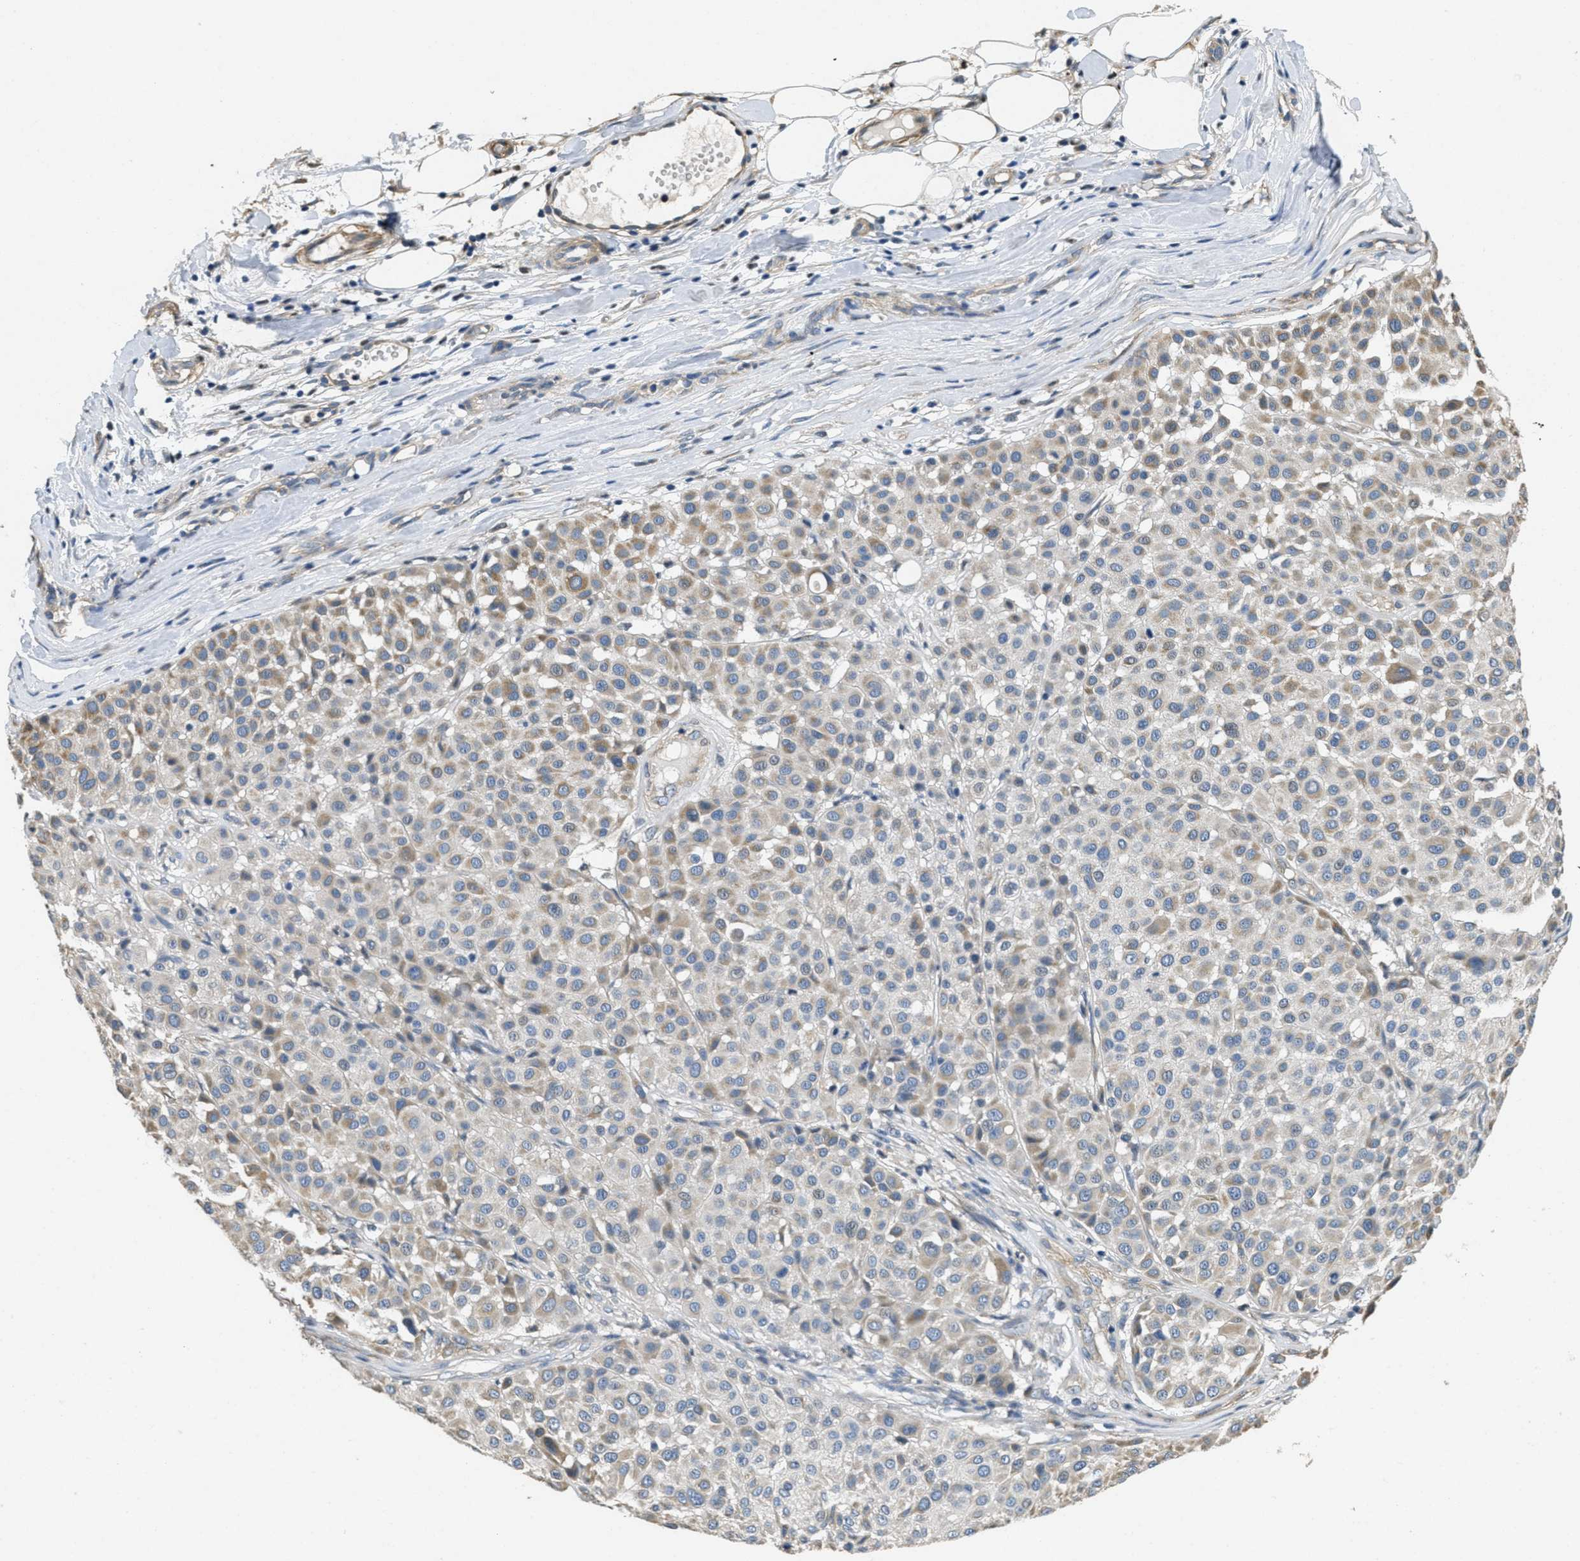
{"staining": {"intensity": "weak", "quantity": "25%-75%", "location": "cytoplasmic/membranous"}, "tissue": "melanoma", "cell_type": "Tumor cells", "image_type": "cancer", "snomed": [{"axis": "morphology", "description": "Malignant melanoma, Metastatic site"}, {"axis": "topography", "description": "Soft tissue"}], "caption": "Immunohistochemistry (IHC) staining of malignant melanoma (metastatic site), which exhibits low levels of weak cytoplasmic/membranous expression in approximately 25%-75% of tumor cells indicating weak cytoplasmic/membranous protein positivity. The staining was performed using DAB (brown) for protein detection and nuclei were counterstained in hematoxylin (blue).", "gene": "TOMM70", "patient": {"sex": "male", "age": 41}}